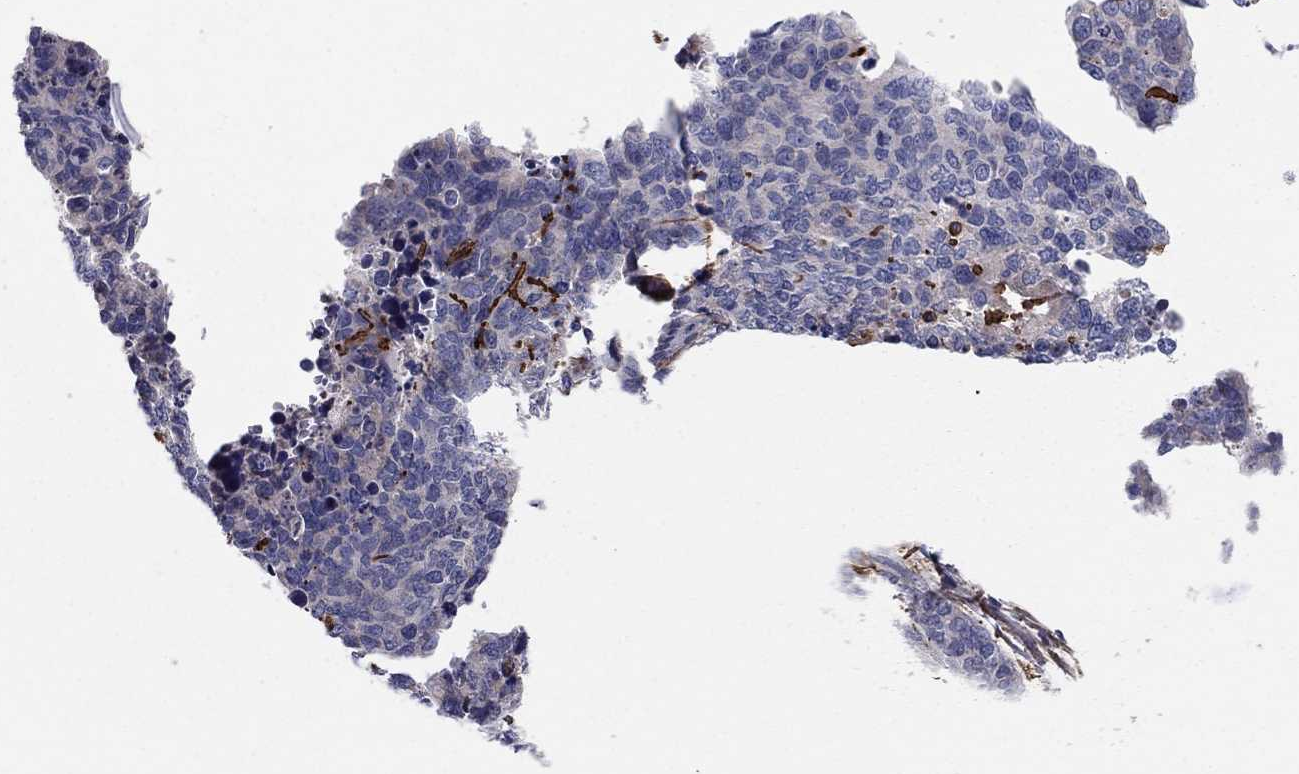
{"staining": {"intensity": "negative", "quantity": "none", "location": "none"}, "tissue": "cervical cancer", "cell_type": "Tumor cells", "image_type": "cancer", "snomed": [{"axis": "morphology", "description": "Squamous cell carcinoma, NOS"}, {"axis": "topography", "description": "Cervix"}], "caption": "The immunohistochemistry photomicrograph has no significant staining in tumor cells of cervical squamous cell carcinoma tissue. (DAB (3,3'-diaminobenzidine) IHC with hematoxylin counter stain).", "gene": "EMP2", "patient": {"sex": "female", "age": 63}}